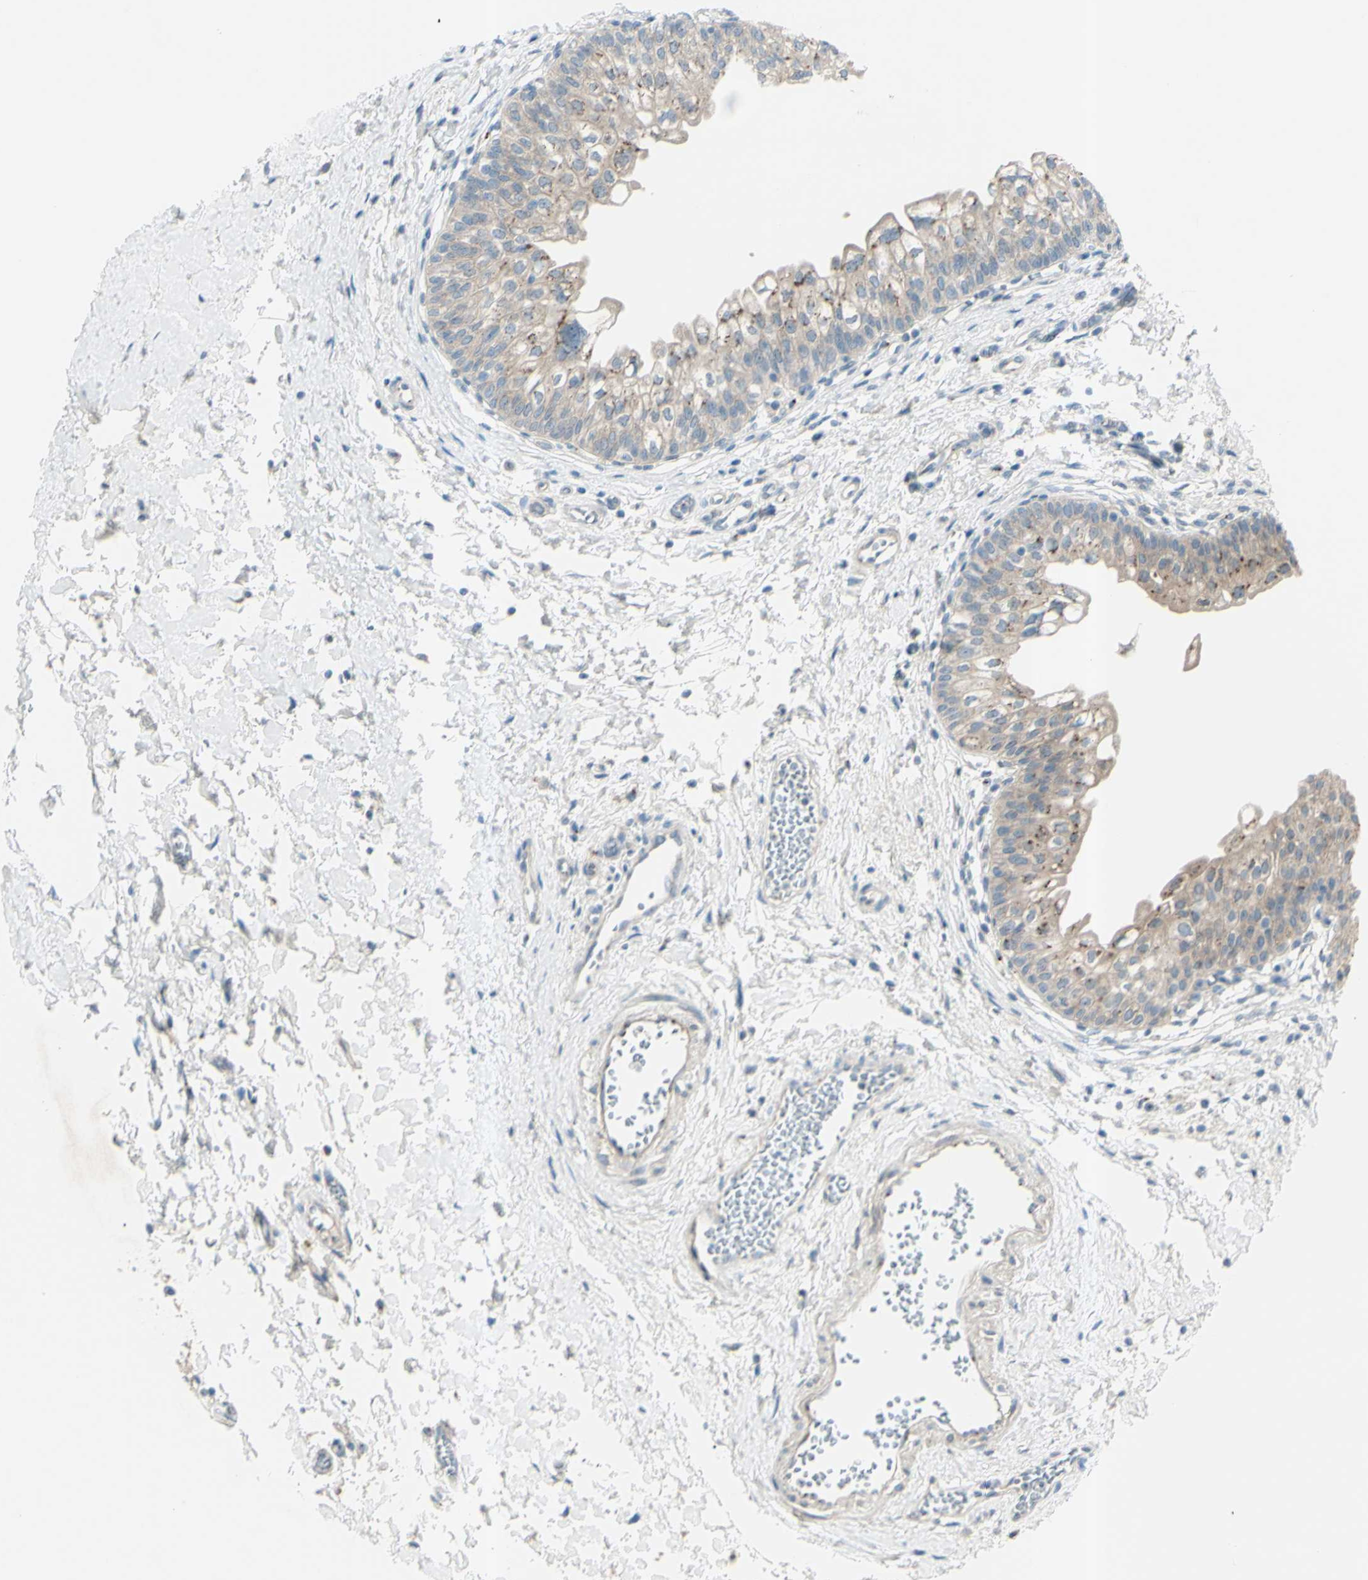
{"staining": {"intensity": "weak", "quantity": "<25%", "location": "cytoplasmic/membranous"}, "tissue": "urinary bladder", "cell_type": "Urothelial cells", "image_type": "normal", "snomed": [{"axis": "morphology", "description": "Normal tissue, NOS"}, {"axis": "topography", "description": "Urinary bladder"}], "caption": "This is an IHC photomicrograph of unremarkable human urinary bladder. There is no positivity in urothelial cells.", "gene": "B4GALT1", "patient": {"sex": "male", "age": 55}}